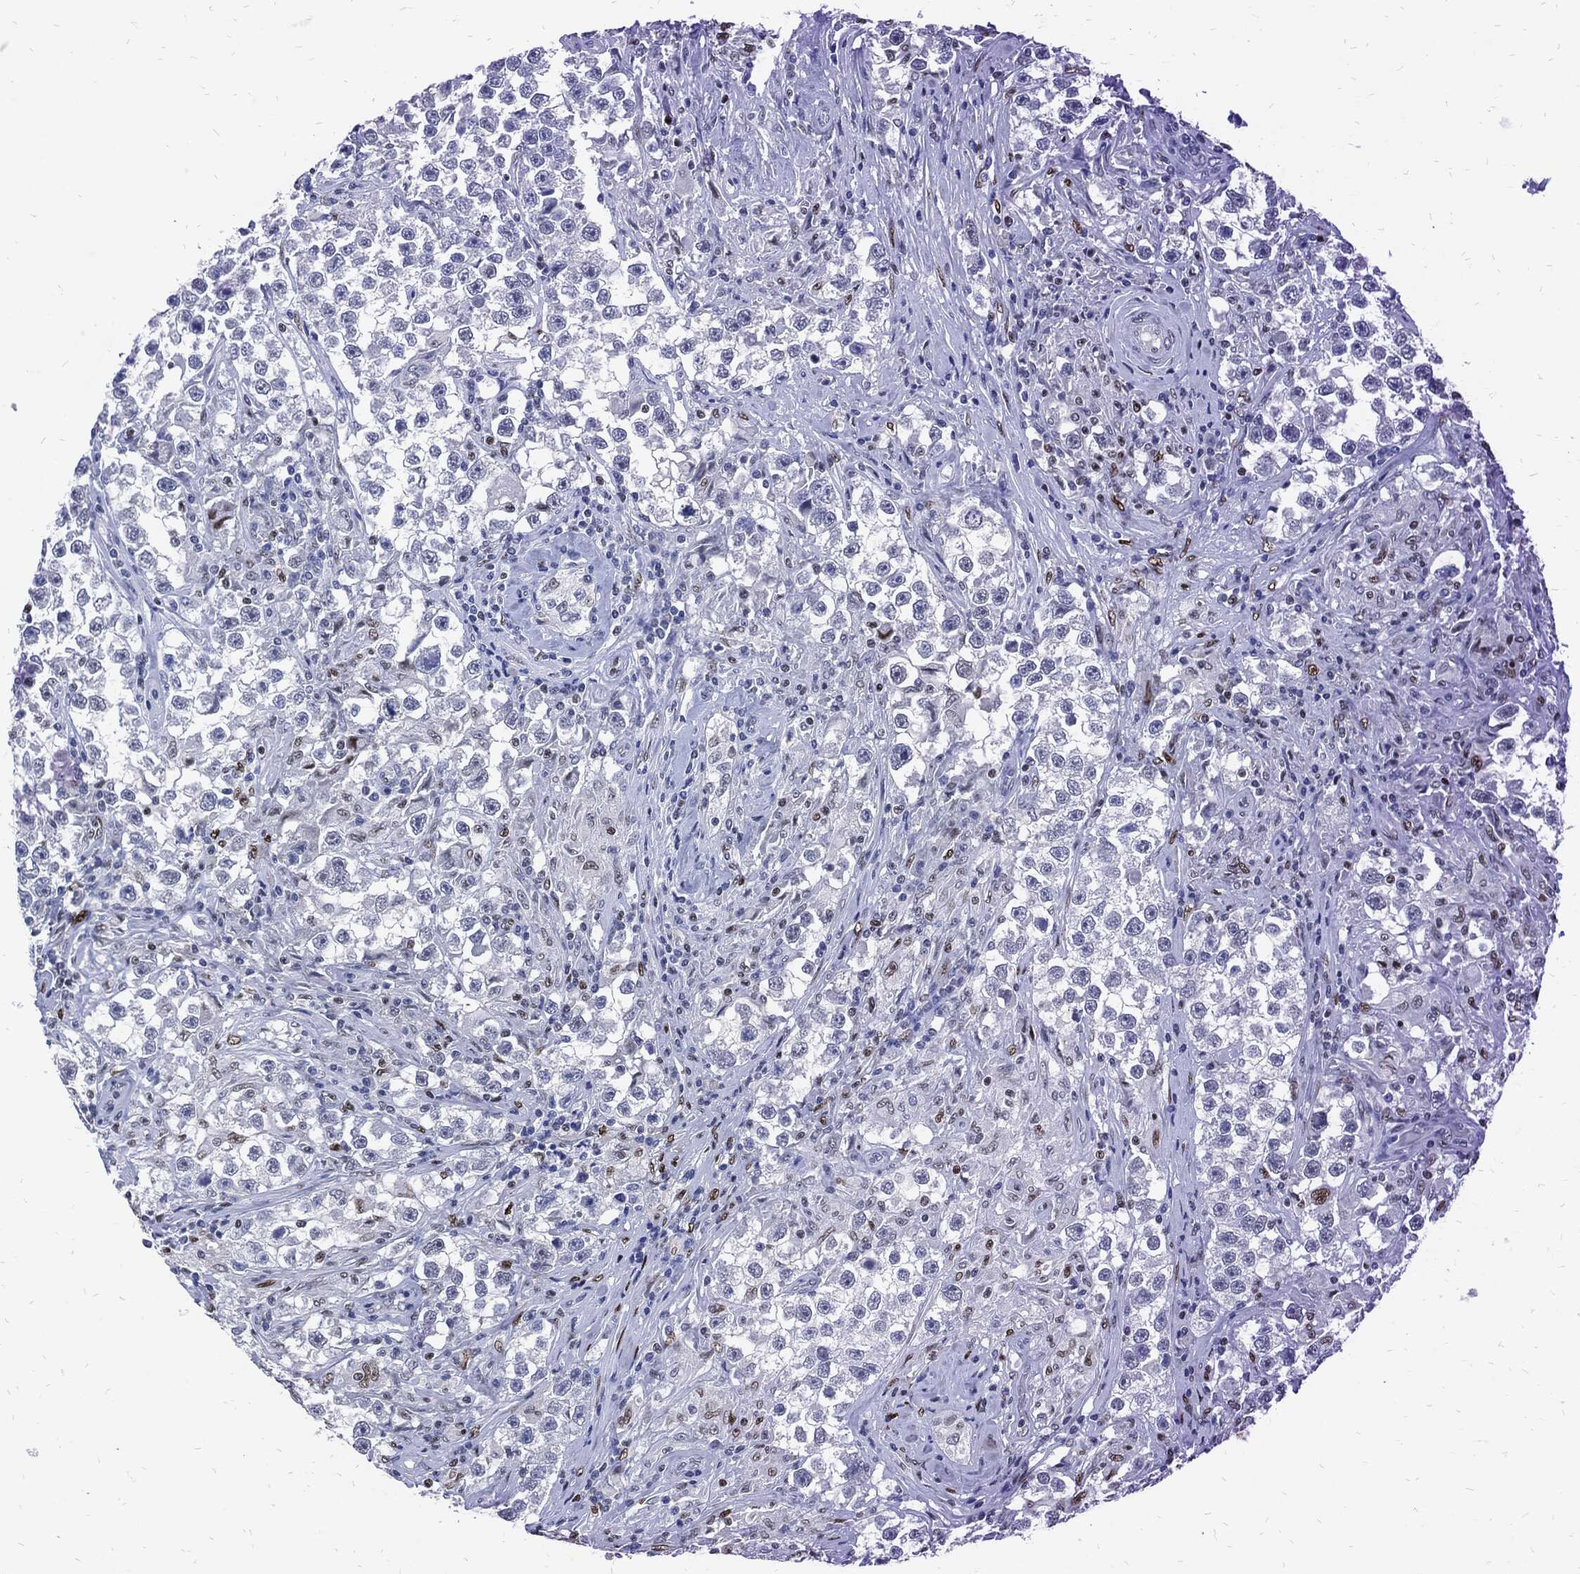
{"staining": {"intensity": "negative", "quantity": "none", "location": "none"}, "tissue": "testis cancer", "cell_type": "Tumor cells", "image_type": "cancer", "snomed": [{"axis": "morphology", "description": "Seminoma, NOS"}, {"axis": "topography", "description": "Testis"}], "caption": "Human testis cancer (seminoma) stained for a protein using immunohistochemistry (IHC) reveals no positivity in tumor cells.", "gene": "JUN", "patient": {"sex": "male", "age": 46}}